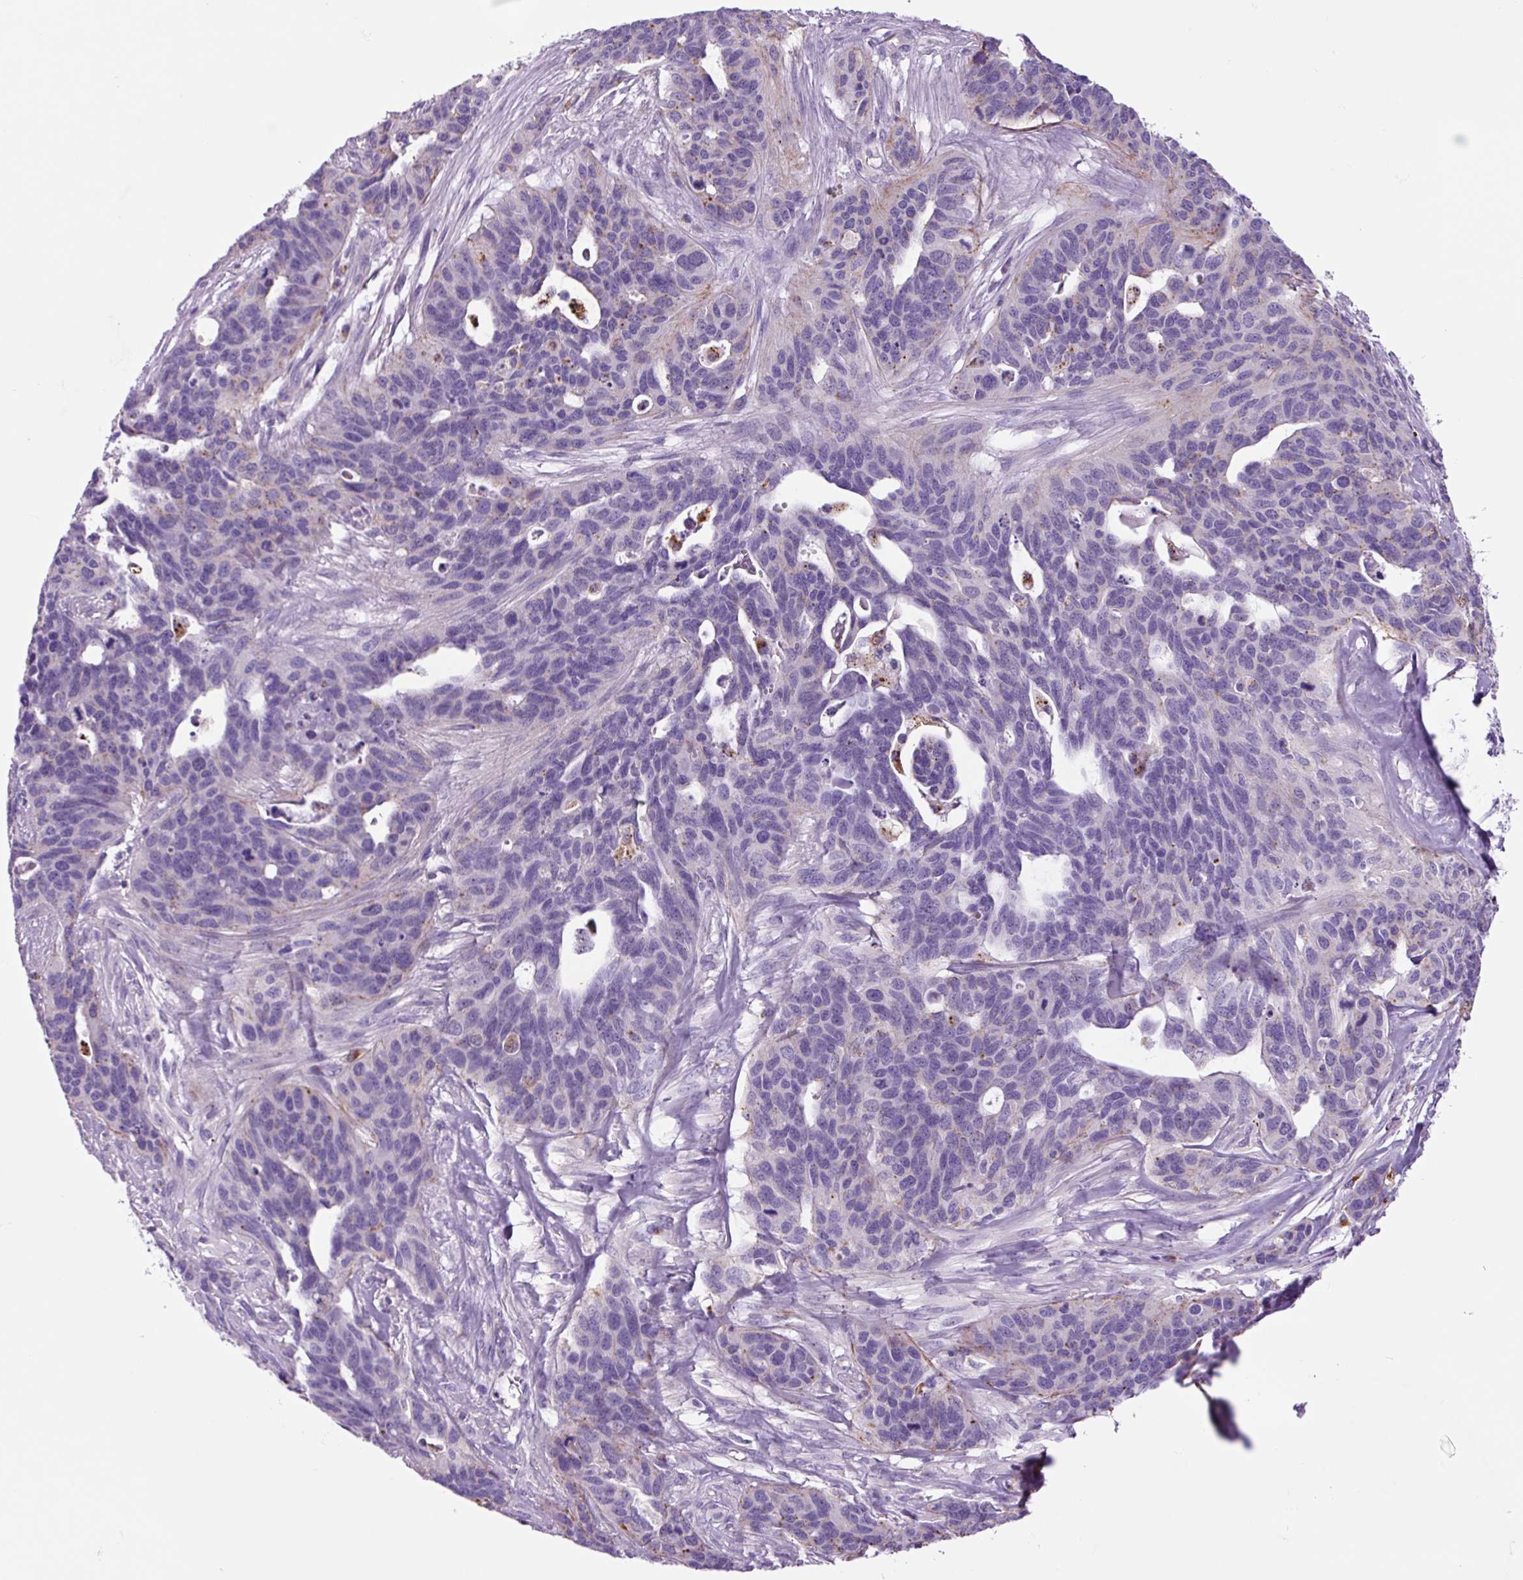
{"staining": {"intensity": "negative", "quantity": "none", "location": "none"}, "tissue": "ovarian cancer", "cell_type": "Tumor cells", "image_type": "cancer", "snomed": [{"axis": "morphology", "description": "Cystadenocarcinoma, serous, NOS"}, {"axis": "topography", "description": "Ovary"}], "caption": "Tumor cells show no significant positivity in serous cystadenocarcinoma (ovarian).", "gene": "LCN10", "patient": {"sex": "female", "age": 64}}